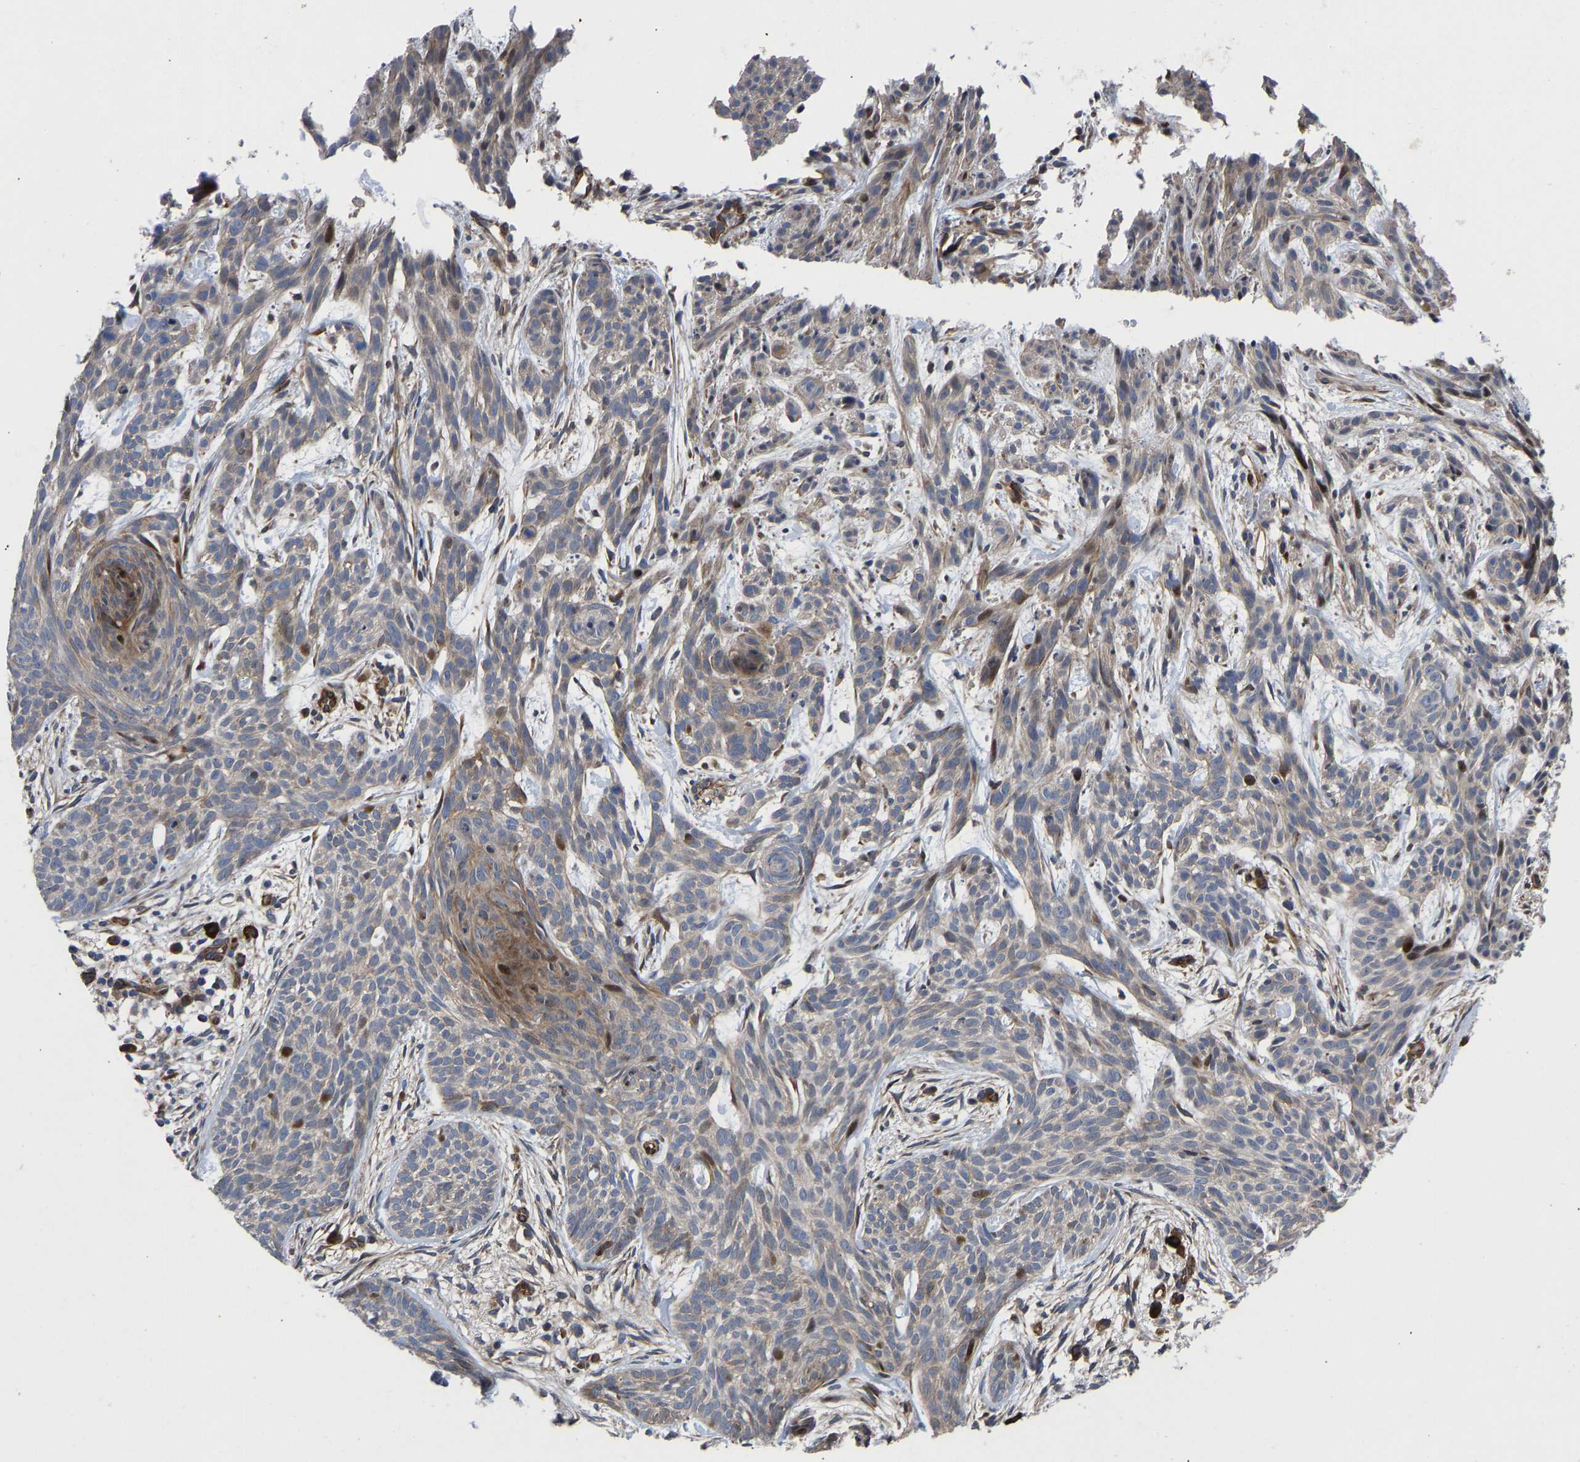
{"staining": {"intensity": "weak", "quantity": ">75%", "location": "cytoplasmic/membranous,nuclear"}, "tissue": "skin cancer", "cell_type": "Tumor cells", "image_type": "cancer", "snomed": [{"axis": "morphology", "description": "Basal cell carcinoma"}, {"axis": "topography", "description": "Skin"}], "caption": "Immunohistochemical staining of skin cancer reveals weak cytoplasmic/membranous and nuclear protein staining in approximately >75% of tumor cells.", "gene": "TMEM38B", "patient": {"sex": "female", "age": 59}}